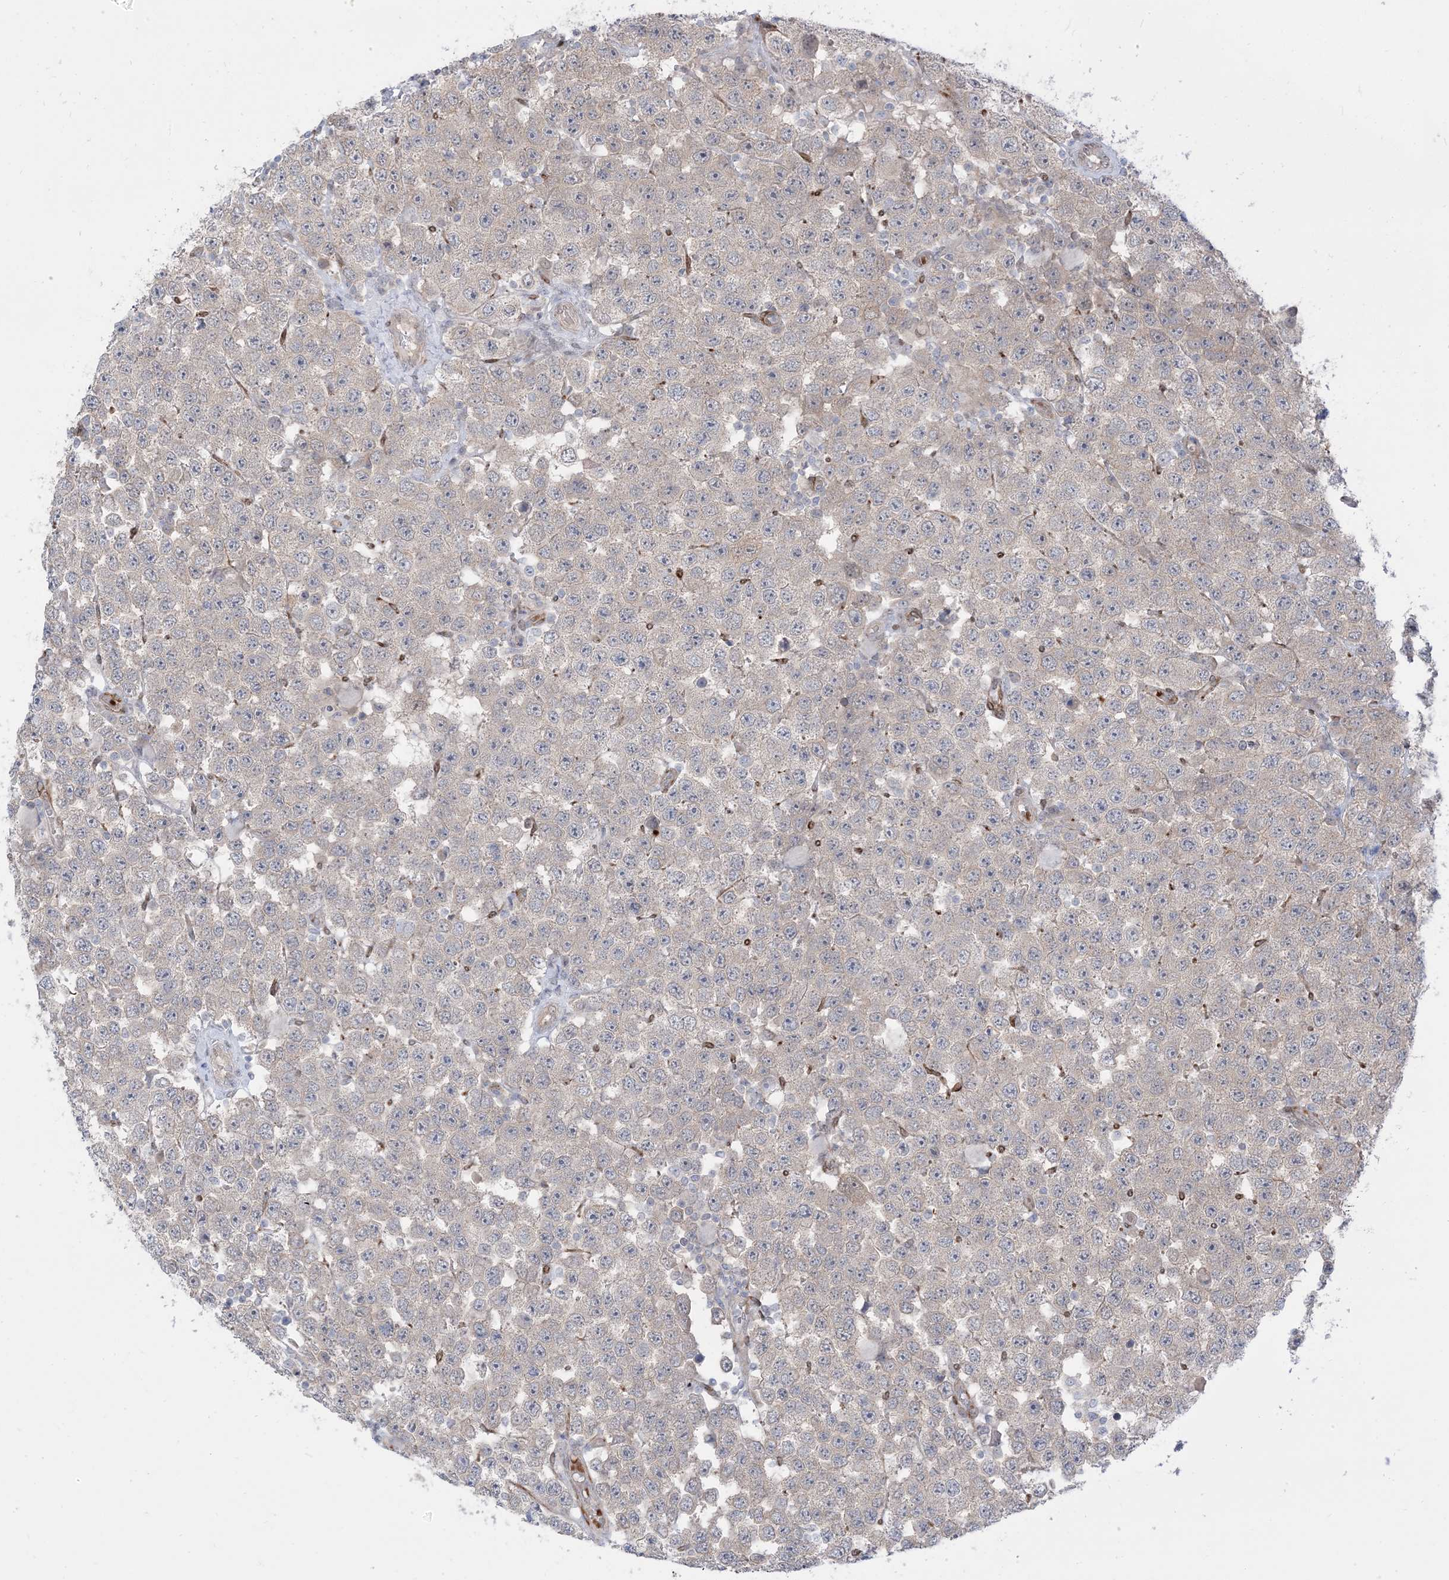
{"staining": {"intensity": "negative", "quantity": "none", "location": "none"}, "tissue": "testis cancer", "cell_type": "Tumor cells", "image_type": "cancer", "snomed": [{"axis": "morphology", "description": "Seminoma, NOS"}, {"axis": "topography", "description": "Testis"}], "caption": "Testis cancer was stained to show a protein in brown. There is no significant positivity in tumor cells.", "gene": "RIN1", "patient": {"sex": "male", "age": 28}}